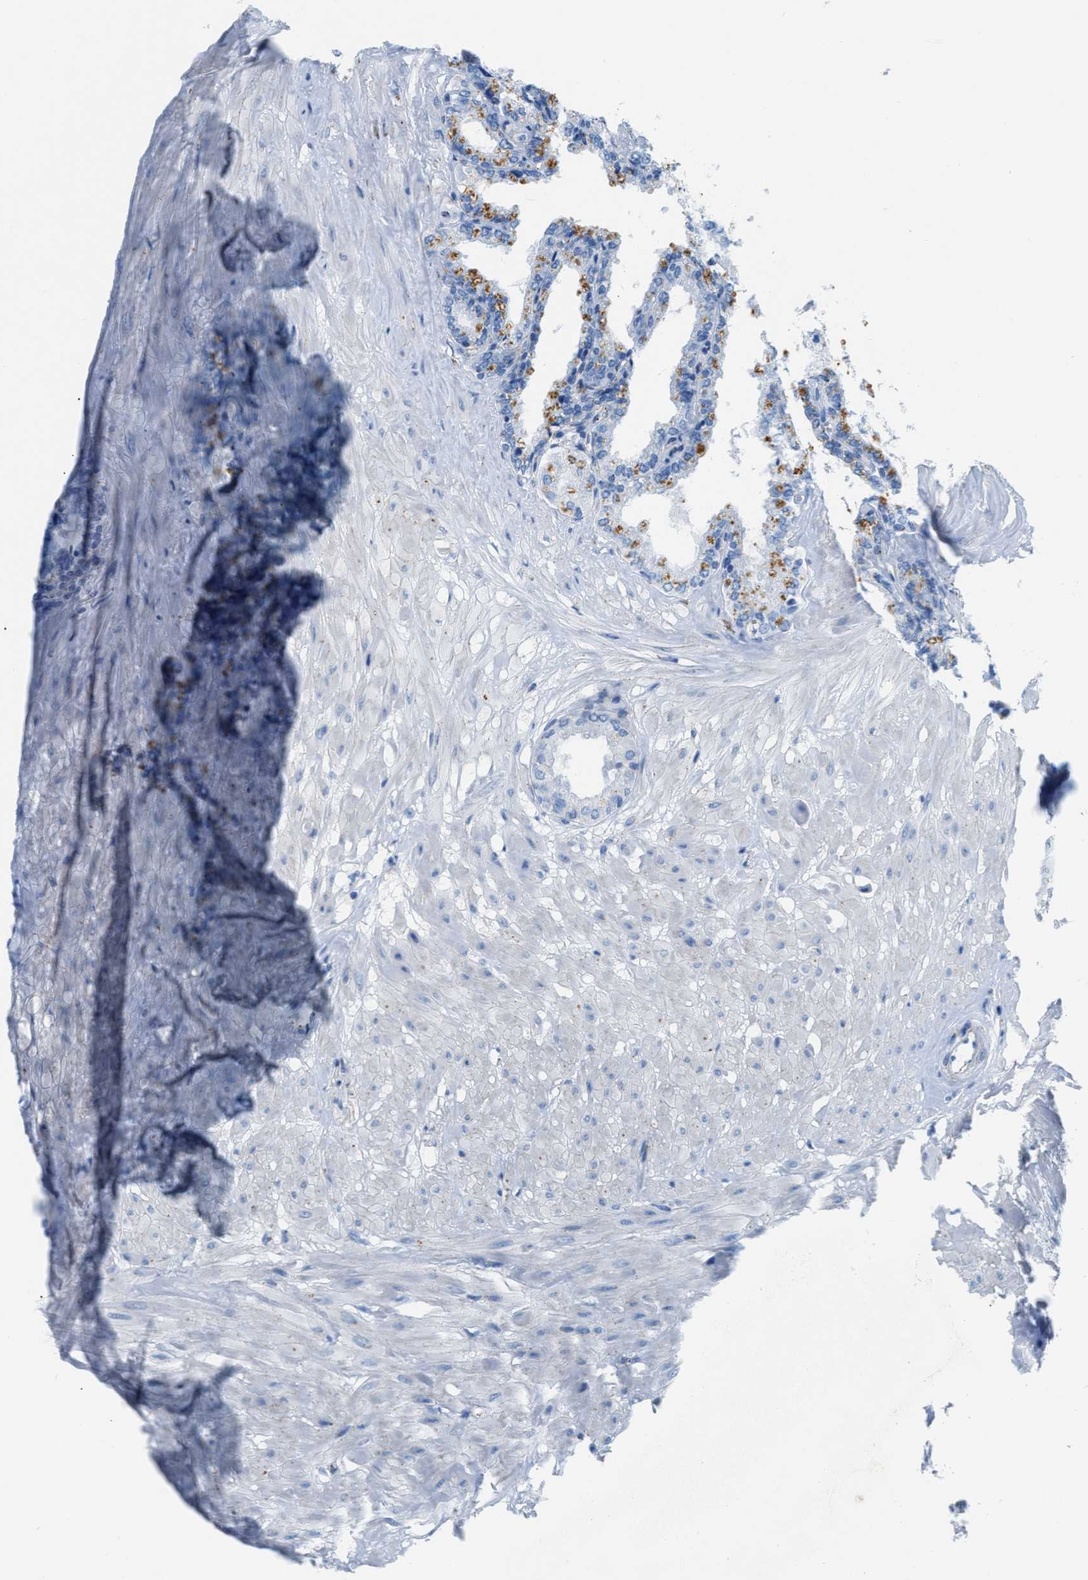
{"staining": {"intensity": "moderate", "quantity": "<25%", "location": "cytoplasmic/membranous"}, "tissue": "seminal vesicle", "cell_type": "Glandular cells", "image_type": "normal", "snomed": [{"axis": "morphology", "description": "Normal tissue, NOS"}, {"axis": "topography", "description": "Seminal veicle"}], "caption": "Immunohistochemistry (DAB (3,3'-diaminobenzidine)) staining of unremarkable human seminal vesicle reveals moderate cytoplasmic/membranous protein expression in approximately <25% of glandular cells.", "gene": "FDCSP", "patient": {"sex": "male", "age": 46}}